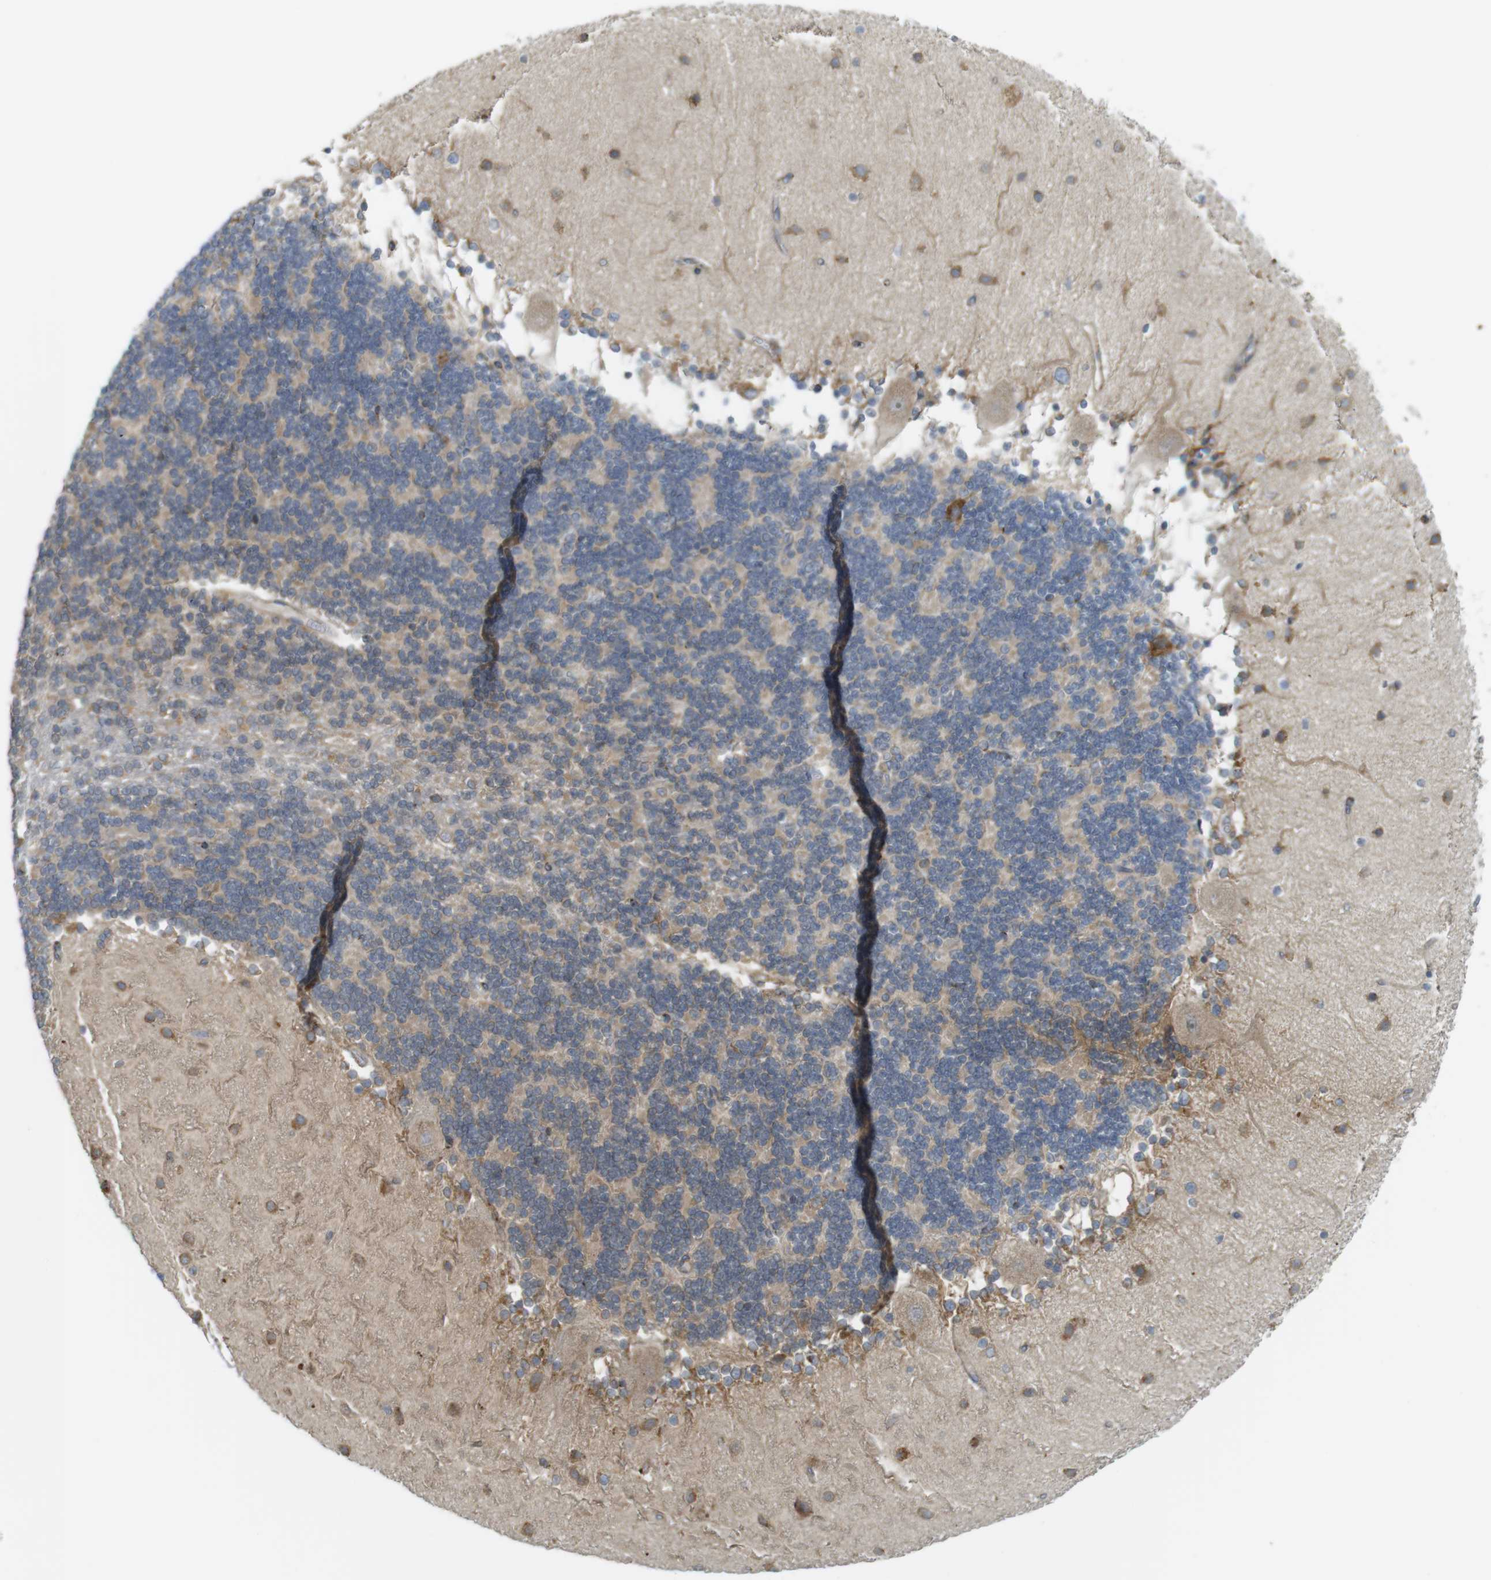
{"staining": {"intensity": "moderate", "quantity": "25%-75%", "location": "cytoplasmic/membranous"}, "tissue": "cerebellum", "cell_type": "Cells in granular layer", "image_type": "normal", "snomed": [{"axis": "morphology", "description": "Normal tissue, NOS"}, {"axis": "topography", "description": "Cerebellum"}], "caption": "An image of human cerebellum stained for a protein shows moderate cytoplasmic/membranous brown staining in cells in granular layer. (Brightfield microscopy of DAB IHC at high magnification).", "gene": "MBOAT2", "patient": {"sex": "female", "age": 54}}